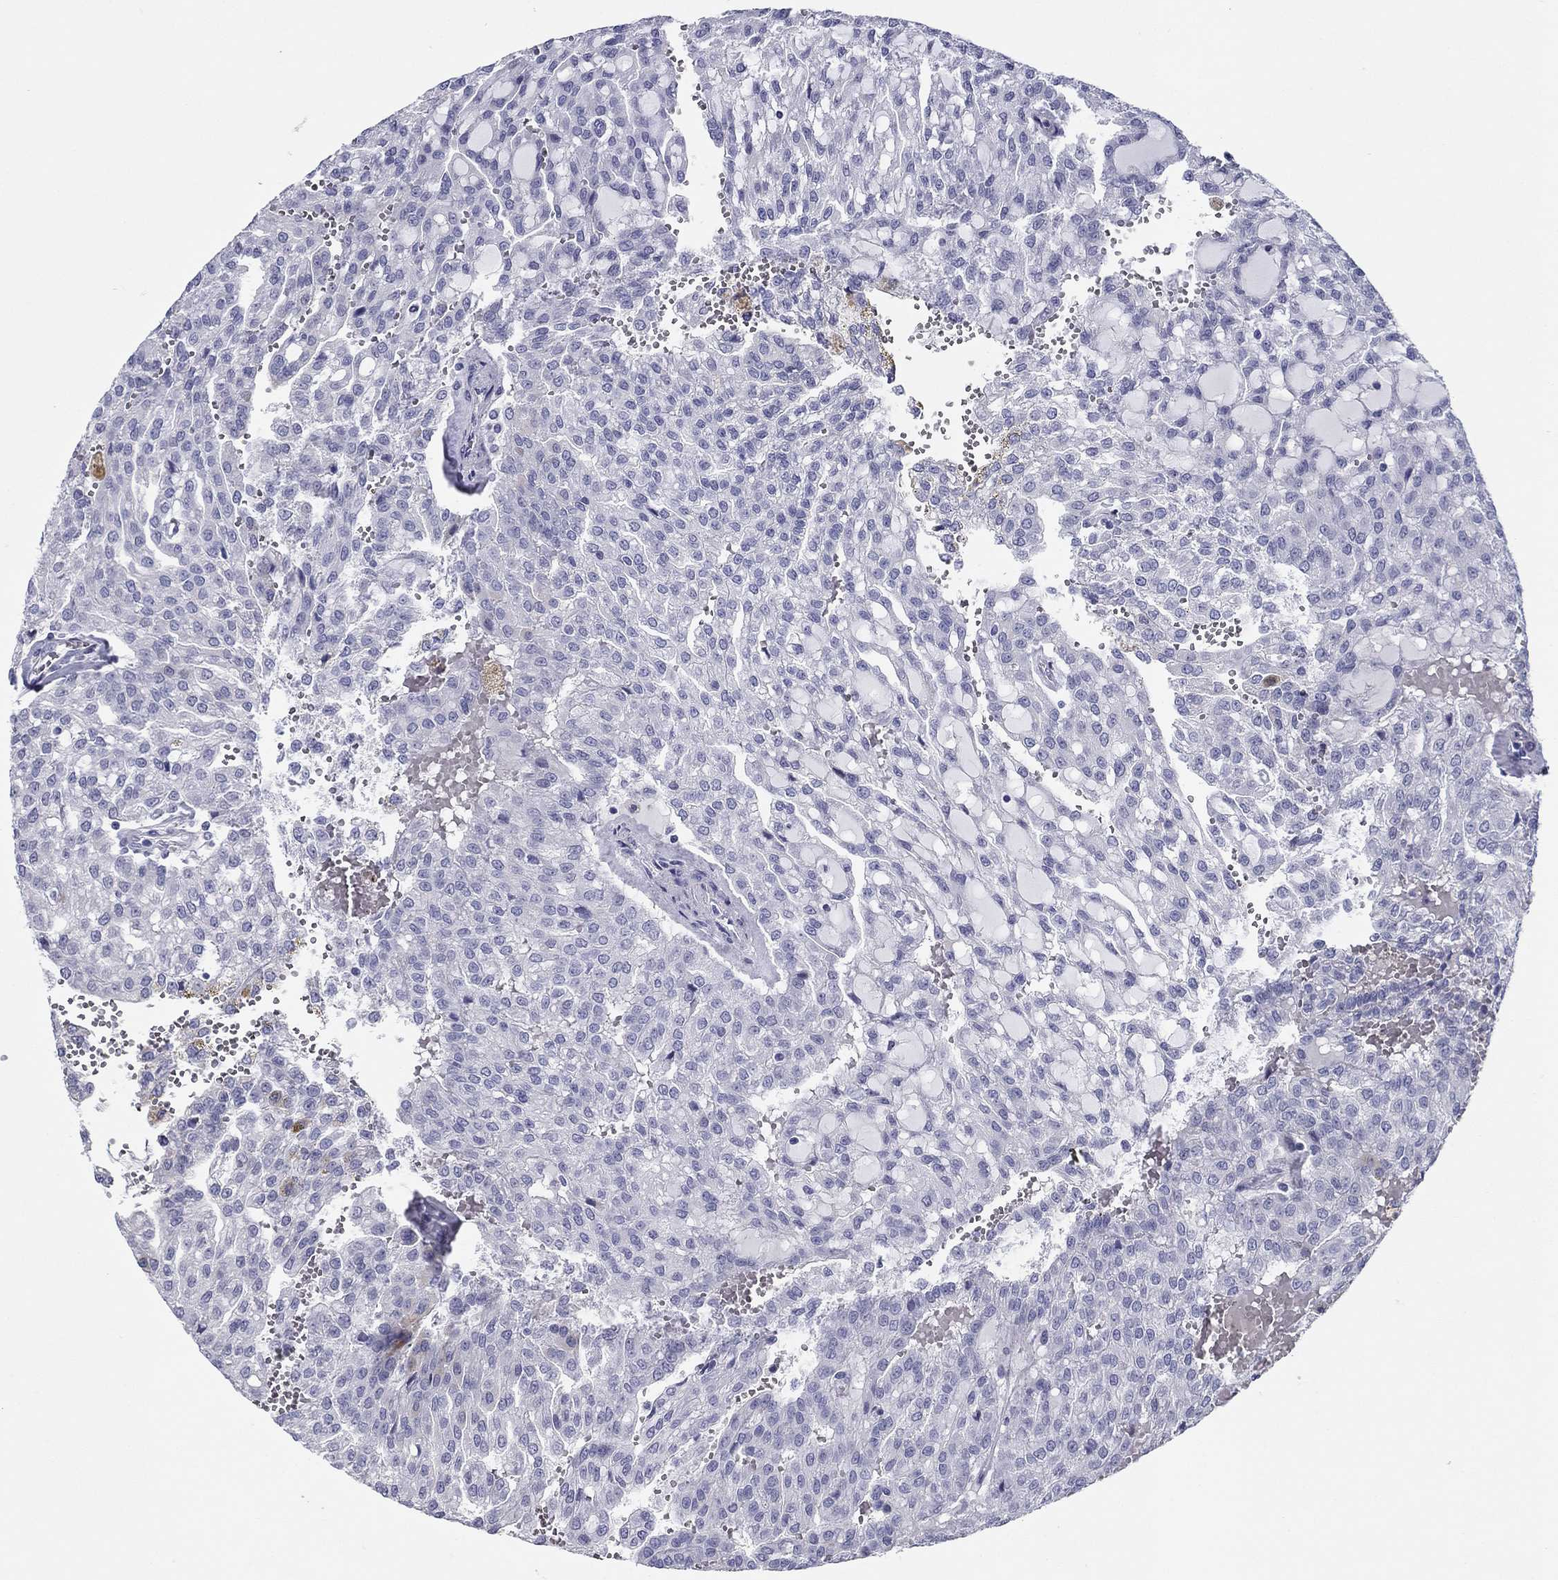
{"staining": {"intensity": "negative", "quantity": "none", "location": "none"}, "tissue": "renal cancer", "cell_type": "Tumor cells", "image_type": "cancer", "snomed": [{"axis": "morphology", "description": "Adenocarcinoma, NOS"}, {"axis": "topography", "description": "Kidney"}], "caption": "This is an immunohistochemistry photomicrograph of human adenocarcinoma (renal). There is no staining in tumor cells.", "gene": "ZP2", "patient": {"sex": "male", "age": 63}}